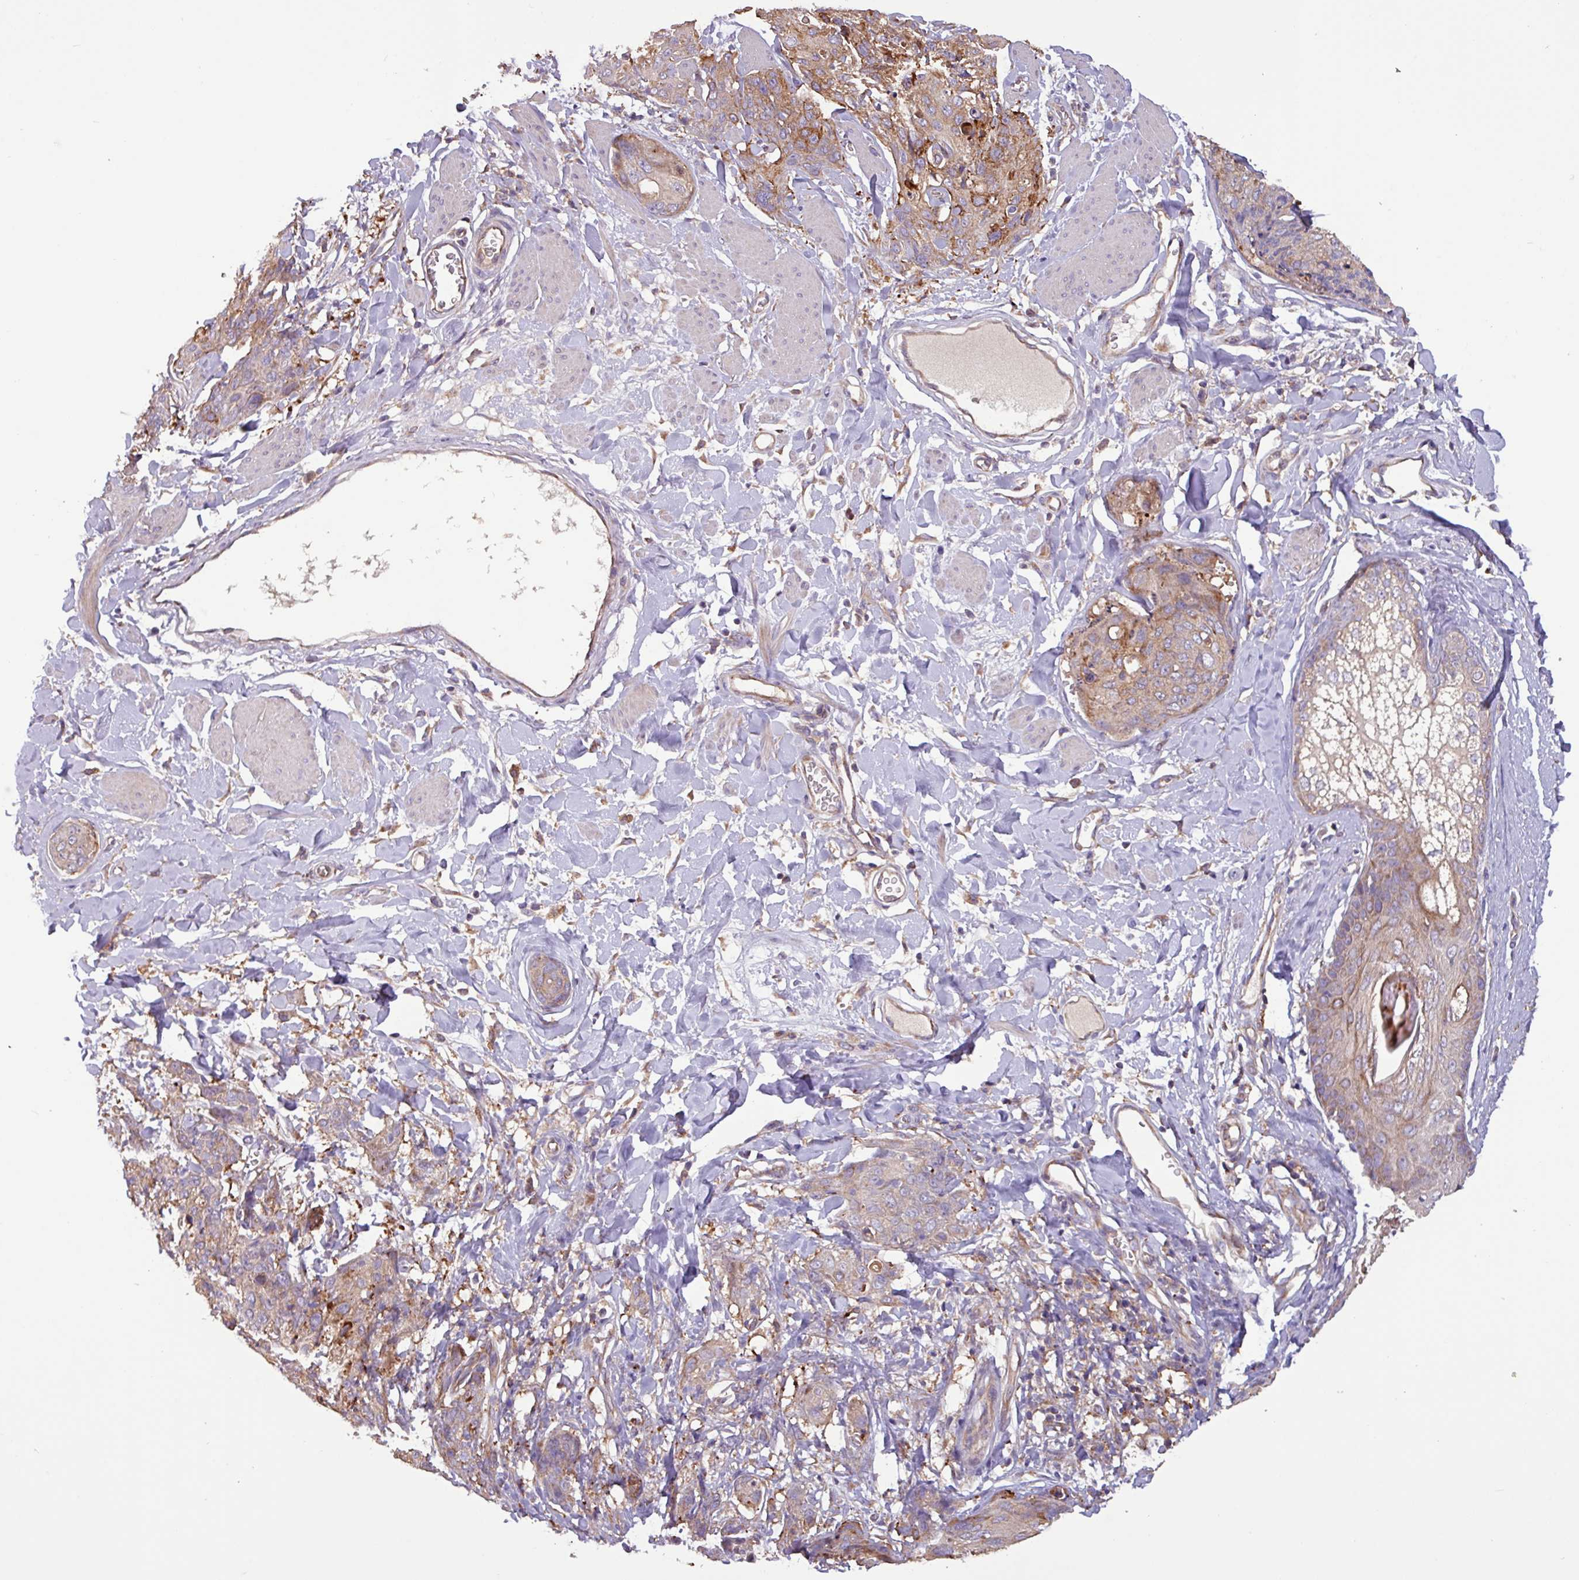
{"staining": {"intensity": "moderate", "quantity": "25%-75%", "location": "cytoplasmic/membranous"}, "tissue": "skin cancer", "cell_type": "Tumor cells", "image_type": "cancer", "snomed": [{"axis": "morphology", "description": "Squamous cell carcinoma, NOS"}, {"axis": "topography", "description": "Skin"}, {"axis": "topography", "description": "Vulva"}], "caption": "The immunohistochemical stain shows moderate cytoplasmic/membranous staining in tumor cells of skin cancer (squamous cell carcinoma) tissue.", "gene": "PTPRQ", "patient": {"sex": "female", "age": 85}}